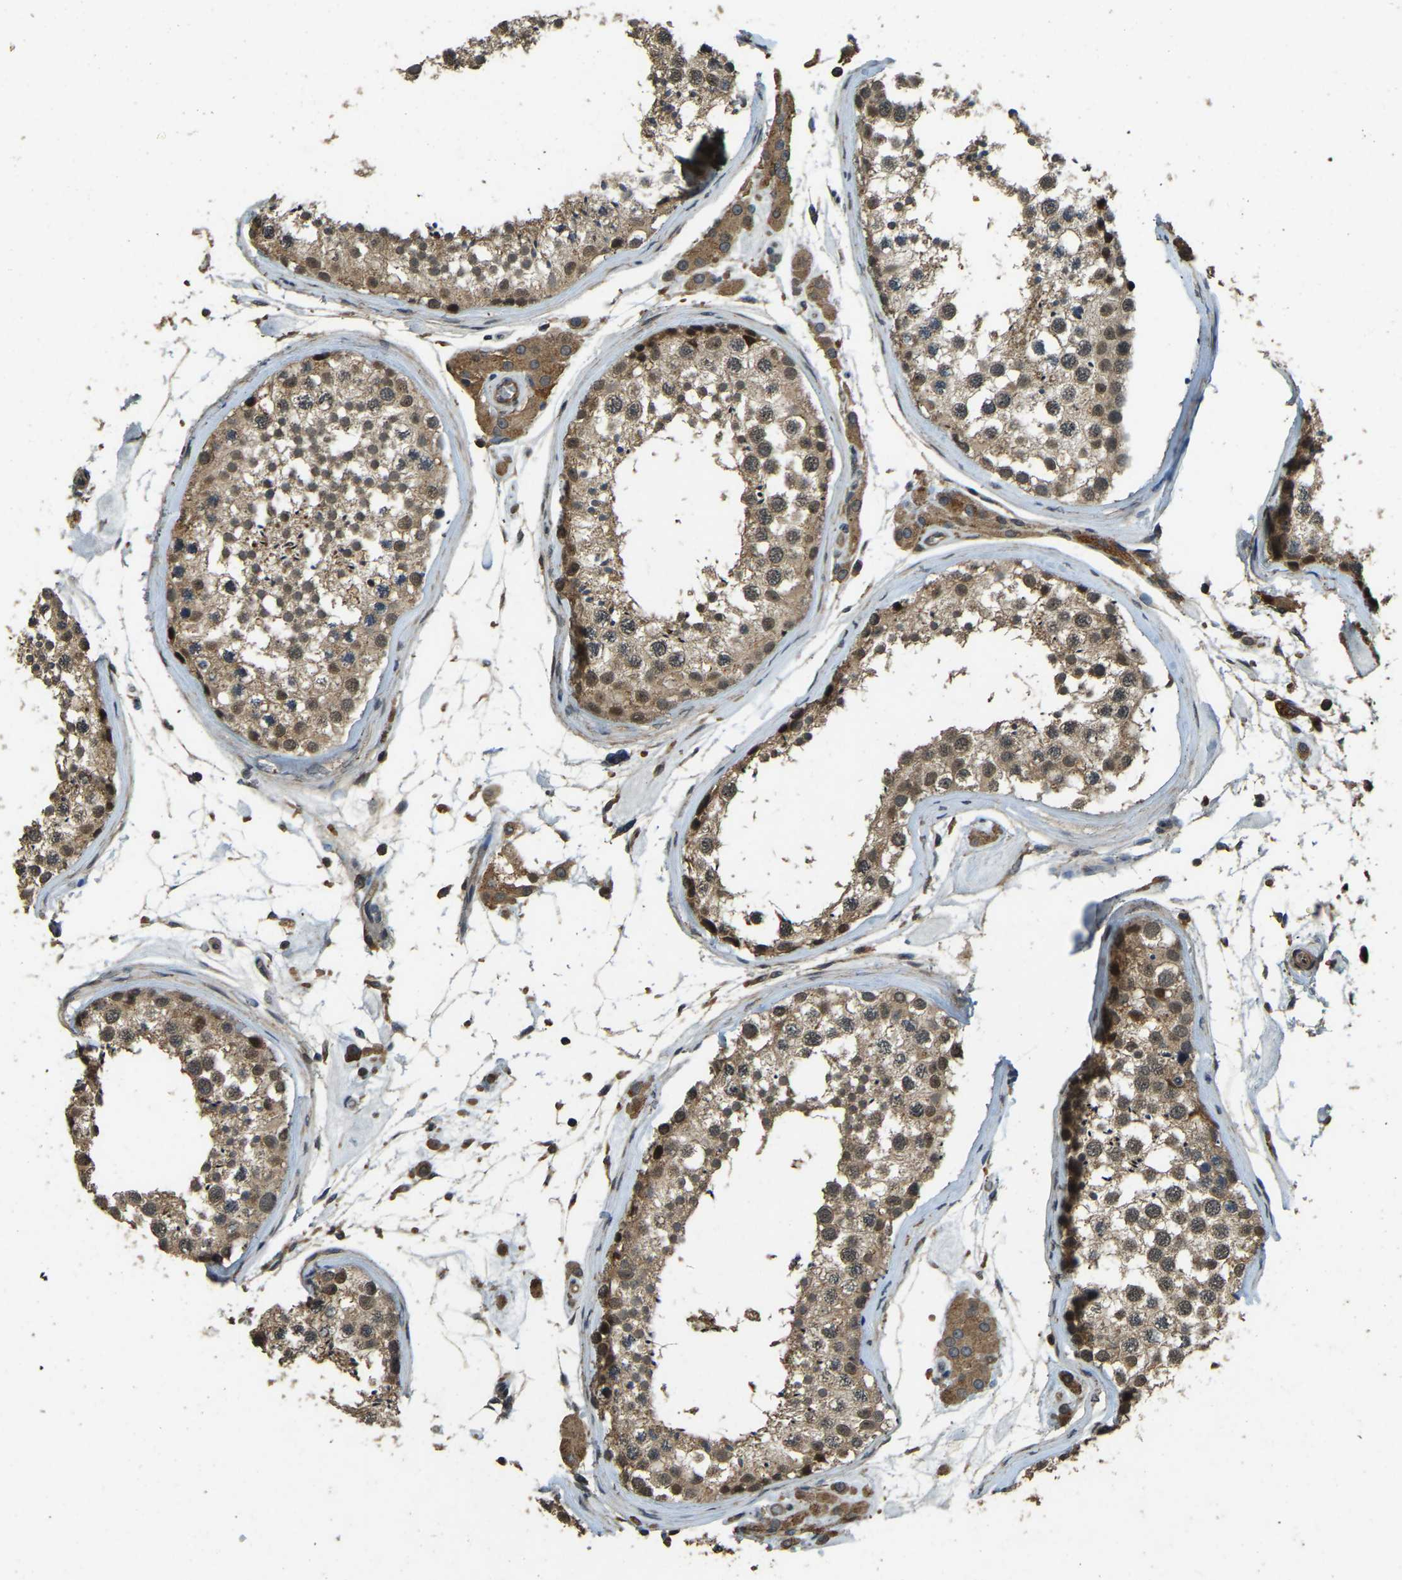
{"staining": {"intensity": "moderate", "quantity": ">75%", "location": "cytoplasmic/membranous"}, "tissue": "testis", "cell_type": "Cells in seminiferous ducts", "image_type": "normal", "snomed": [{"axis": "morphology", "description": "Normal tissue, NOS"}, {"axis": "topography", "description": "Testis"}], "caption": "IHC micrograph of unremarkable testis: human testis stained using immunohistochemistry (IHC) reveals medium levels of moderate protein expression localized specifically in the cytoplasmic/membranous of cells in seminiferous ducts, appearing as a cytoplasmic/membranous brown color.", "gene": "ATP8B1", "patient": {"sex": "male", "age": 46}}